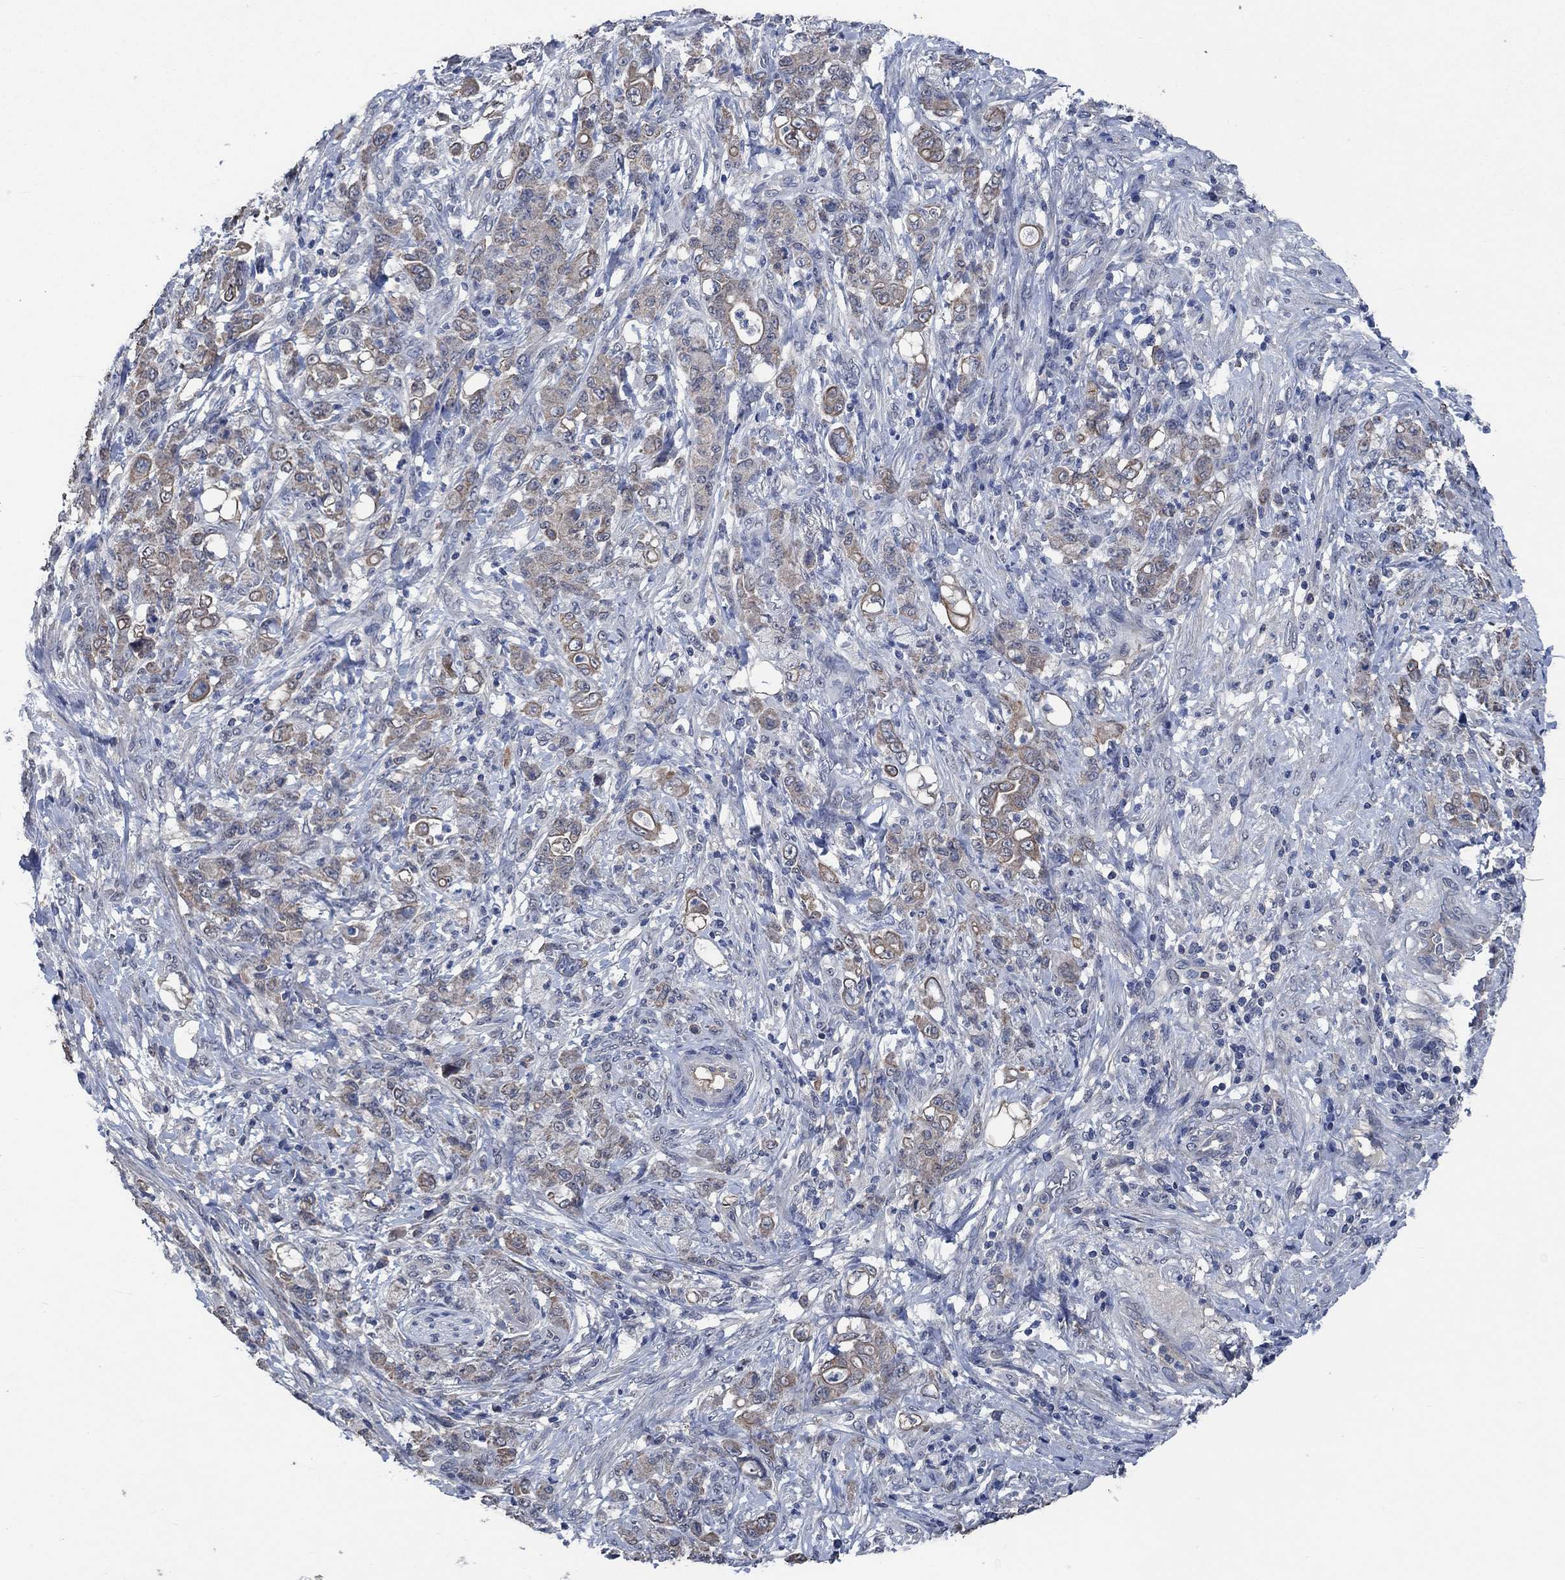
{"staining": {"intensity": "moderate", "quantity": ">75%", "location": "cytoplasmic/membranous"}, "tissue": "stomach cancer", "cell_type": "Tumor cells", "image_type": "cancer", "snomed": [{"axis": "morphology", "description": "Adenocarcinoma, NOS"}, {"axis": "topography", "description": "Stomach"}], "caption": "Protein staining exhibits moderate cytoplasmic/membranous staining in approximately >75% of tumor cells in stomach adenocarcinoma. (brown staining indicates protein expression, while blue staining denotes nuclei).", "gene": "OBSCN", "patient": {"sex": "female", "age": 79}}